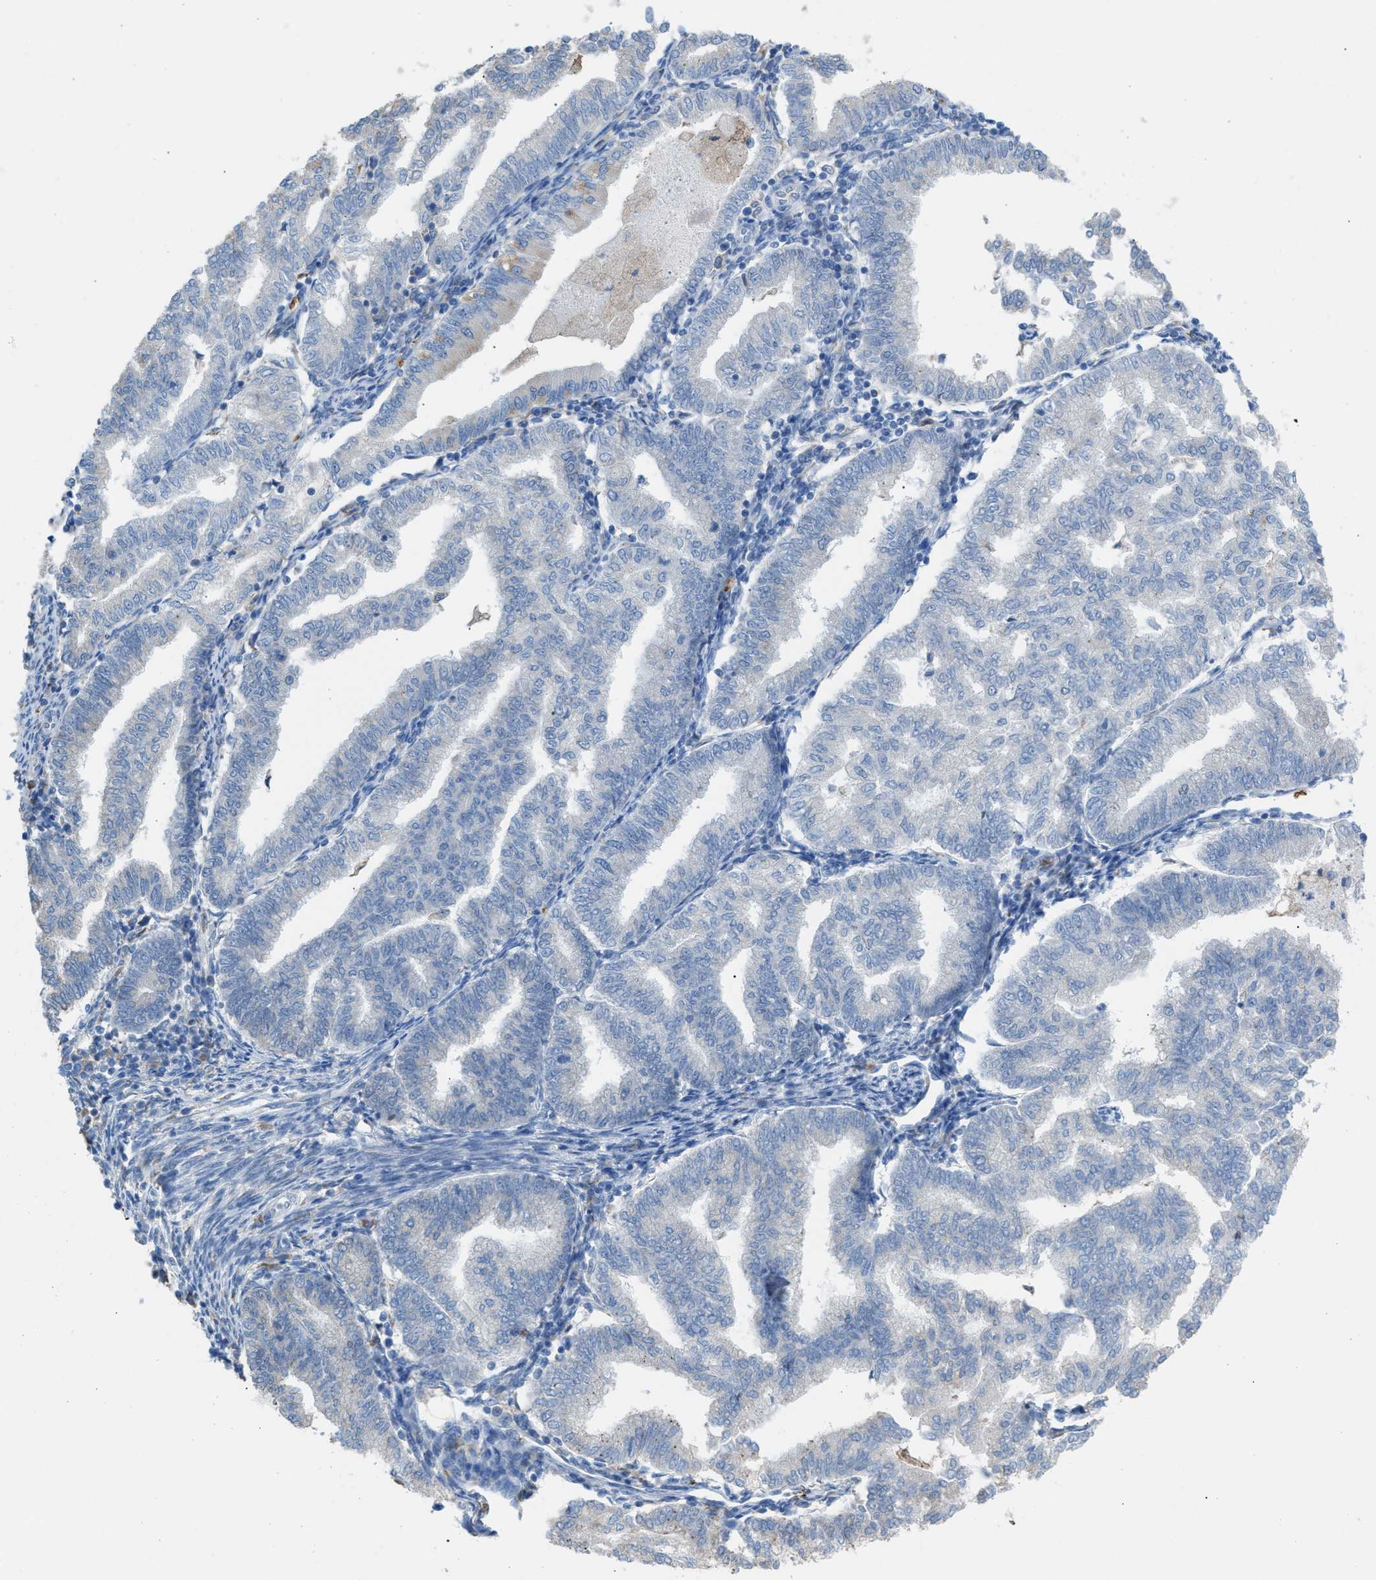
{"staining": {"intensity": "negative", "quantity": "none", "location": "none"}, "tissue": "endometrial cancer", "cell_type": "Tumor cells", "image_type": "cancer", "snomed": [{"axis": "morphology", "description": "Polyp, NOS"}, {"axis": "morphology", "description": "Adenocarcinoma, NOS"}, {"axis": "morphology", "description": "Adenoma, NOS"}, {"axis": "topography", "description": "Endometrium"}], "caption": "DAB (3,3'-diaminobenzidine) immunohistochemical staining of adenoma (endometrial) demonstrates no significant staining in tumor cells. Brightfield microscopy of immunohistochemistry (IHC) stained with DAB (3,3'-diaminobenzidine) (brown) and hematoxylin (blue), captured at high magnification.", "gene": "CA3", "patient": {"sex": "female", "age": 79}}